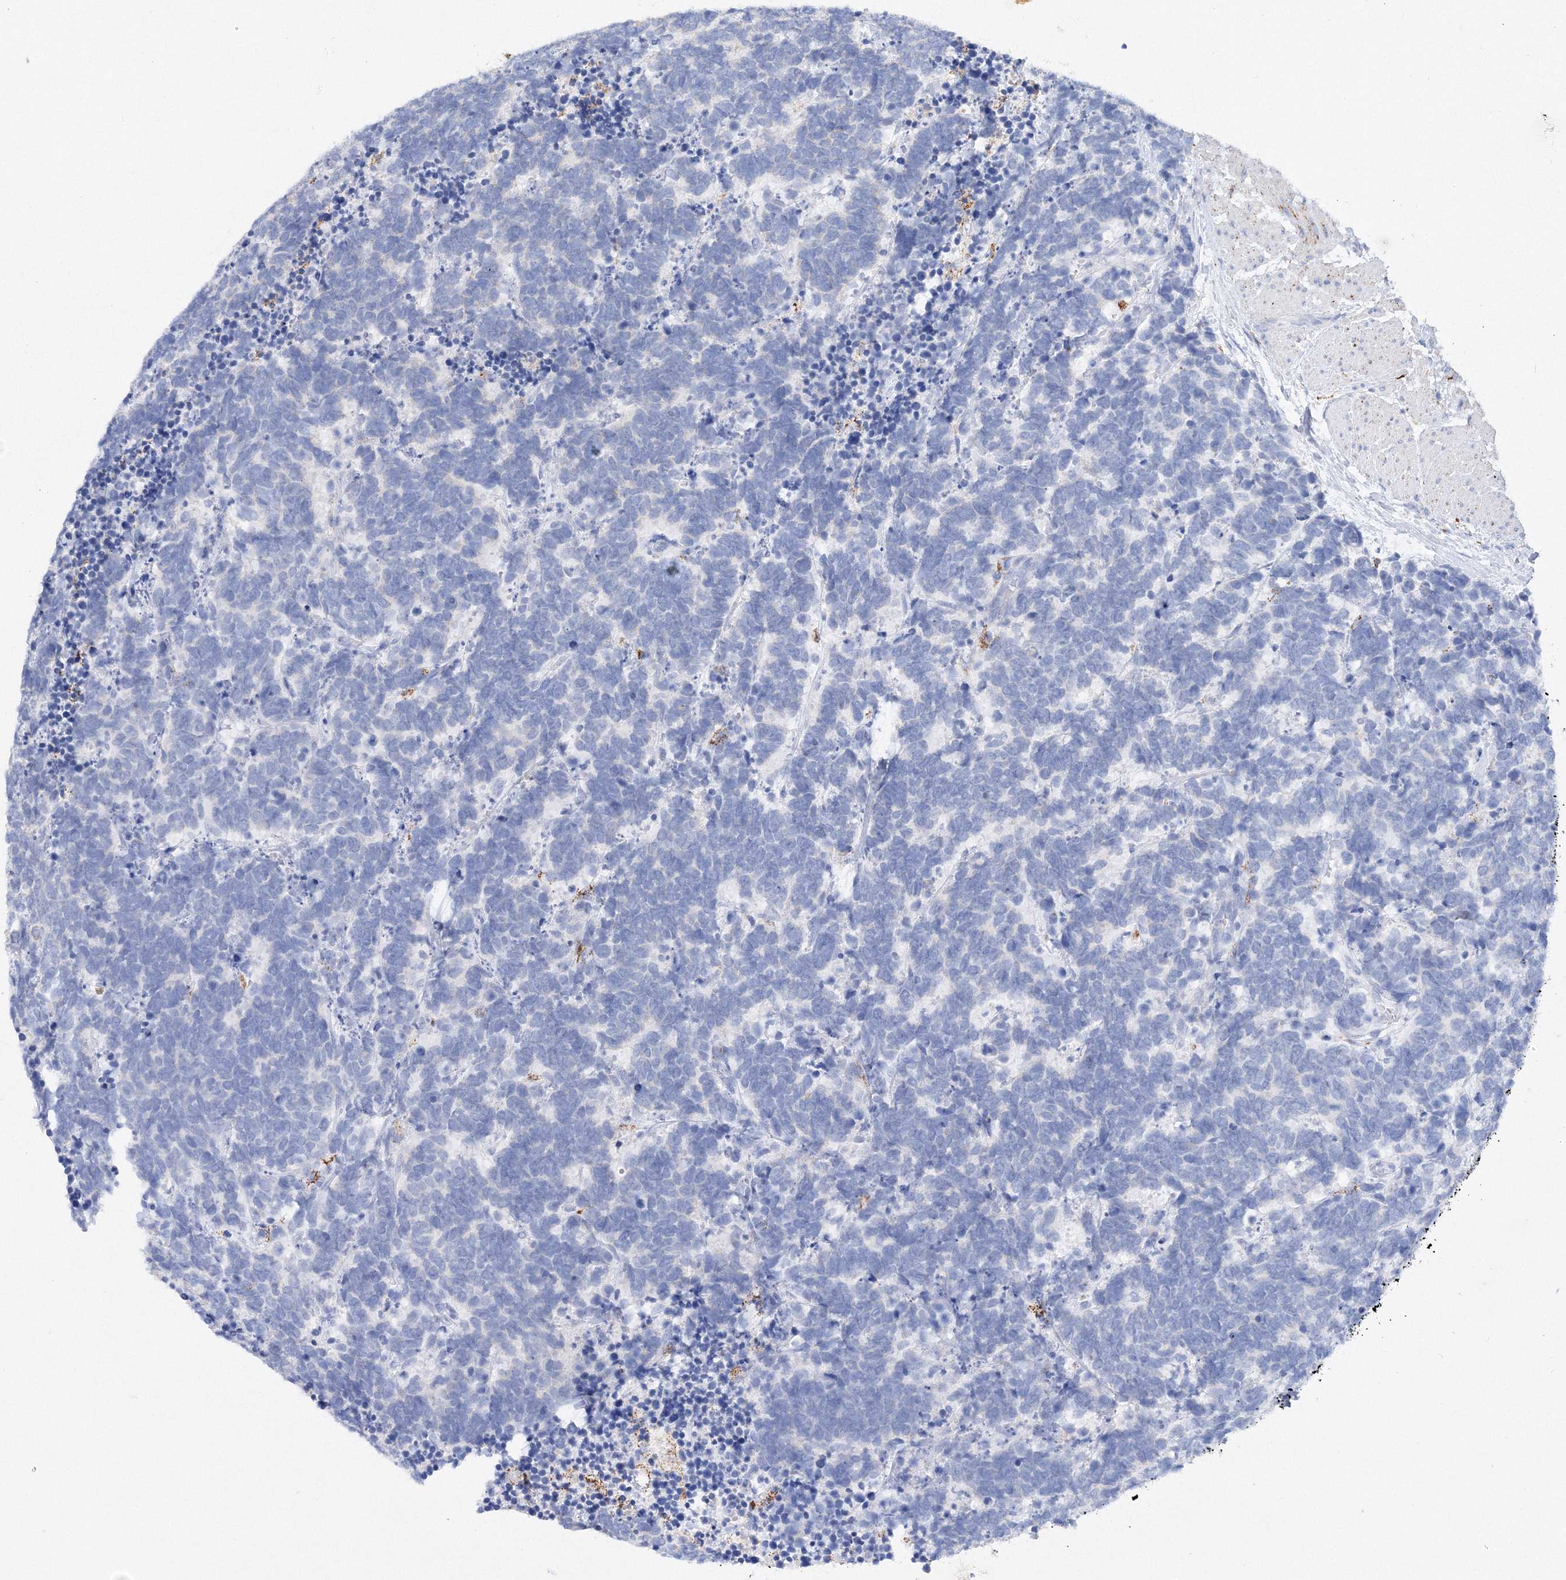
{"staining": {"intensity": "negative", "quantity": "none", "location": "none"}, "tissue": "carcinoid", "cell_type": "Tumor cells", "image_type": "cancer", "snomed": [{"axis": "morphology", "description": "Carcinoma, NOS"}, {"axis": "morphology", "description": "Carcinoid, malignant, NOS"}, {"axis": "topography", "description": "Urinary bladder"}], "caption": "This is a micrograph of immunohistochemistry staining of carcinoid, which shows no expression in tumor cells.", "gene": "MERTK", "patient": {"sex": "male", "age": 57}}